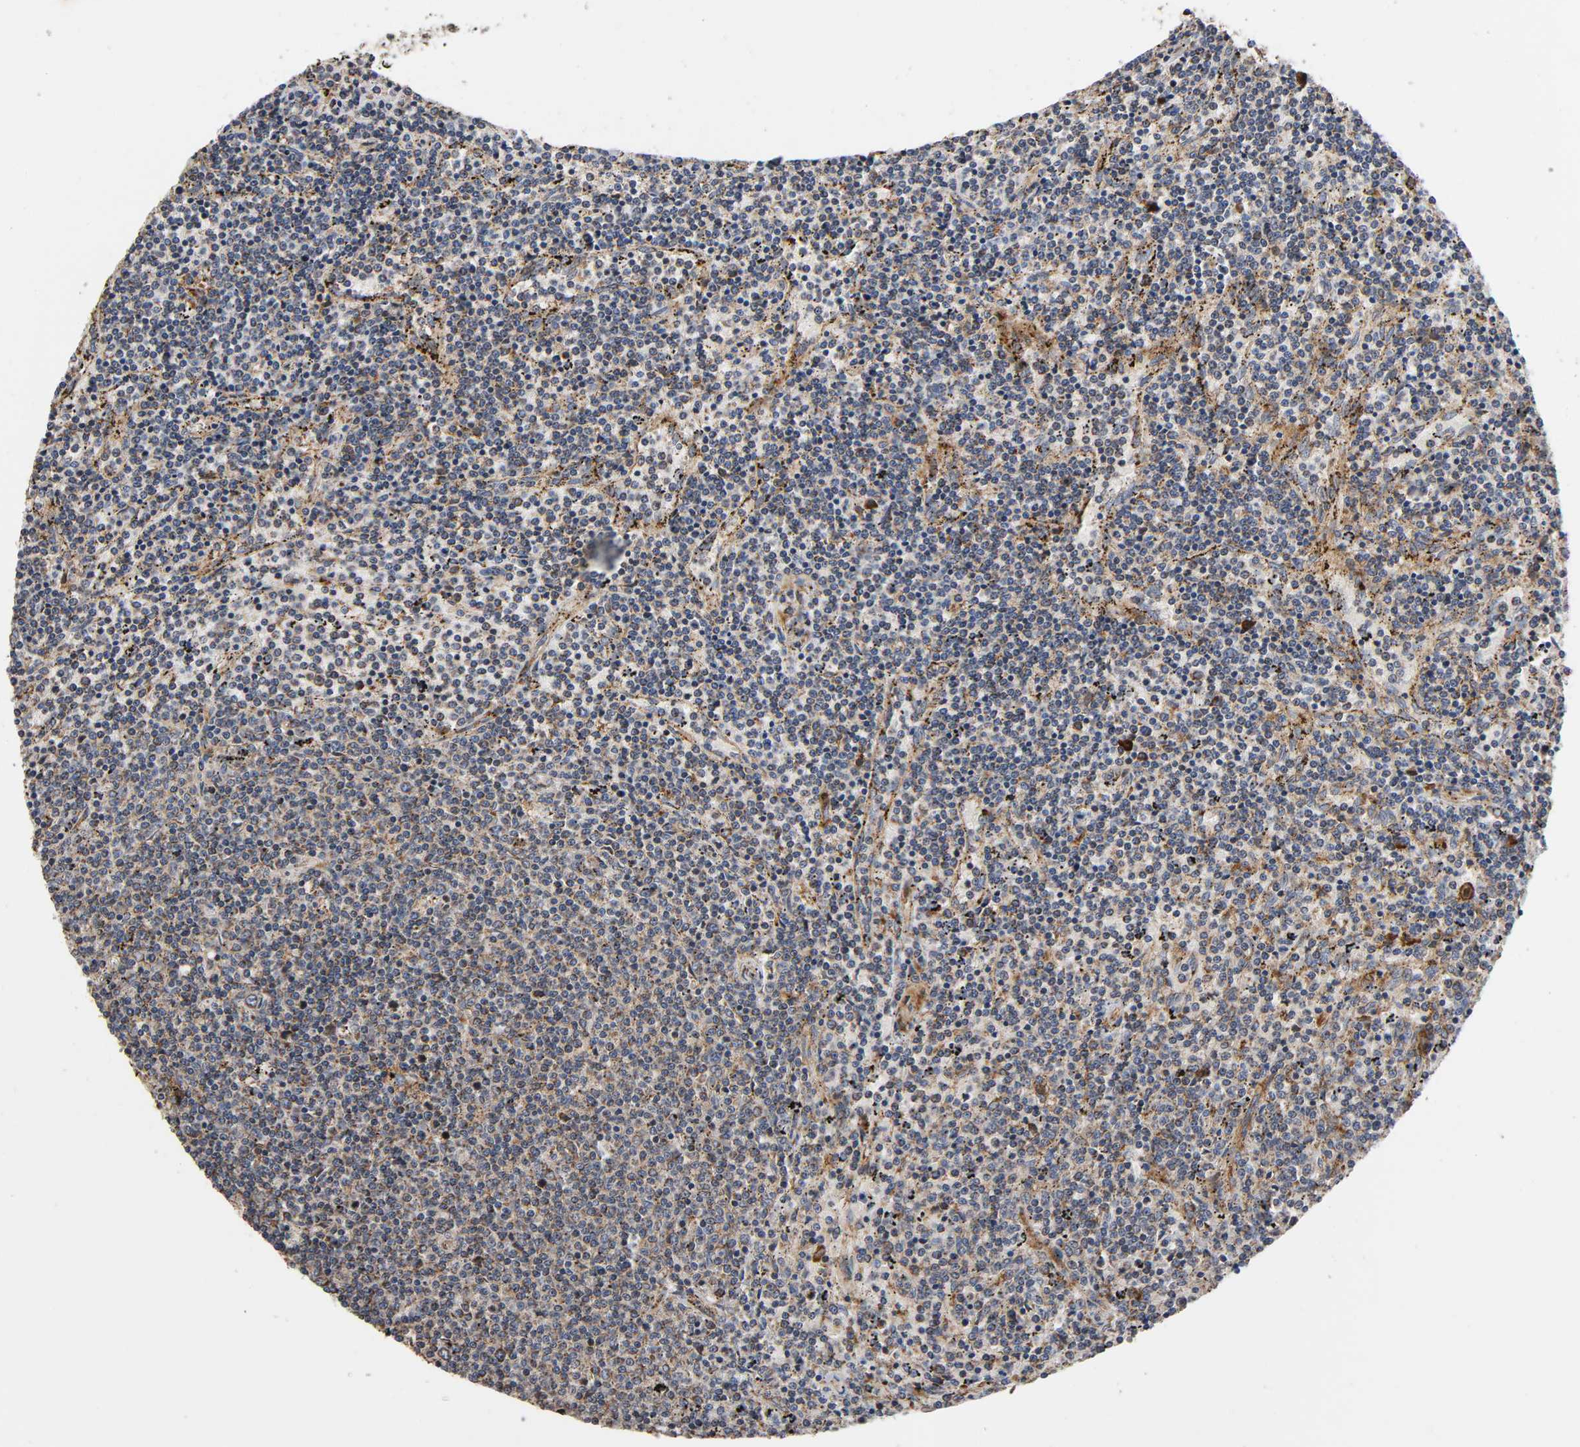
{"staining": {"intensity": "weak", "quantity": "25%-75%", "location": "cytoplasmic/membranous"}, "tissue": "lymphoma", "cell_type": "Tumor cells", "image_type": "cancer", "snomed": [{"axis": "morphology", "description": "Malignant lymphoma, non-Hodgkin's type, Low grade"}, {"axis": "topography", "description": "Spleen"}], "caption": "DAB (3,3'-diaminobenzidine) immunohistochemical staining of low-grade malignant lymphoma, non-Hodgkin's type demonstrates weak cytoplasmic/membranous protein positivity in about 25%-75% of tumor cells.", "gene": "MAP3K1", "patient": {"sex": "female", "age": 50}}